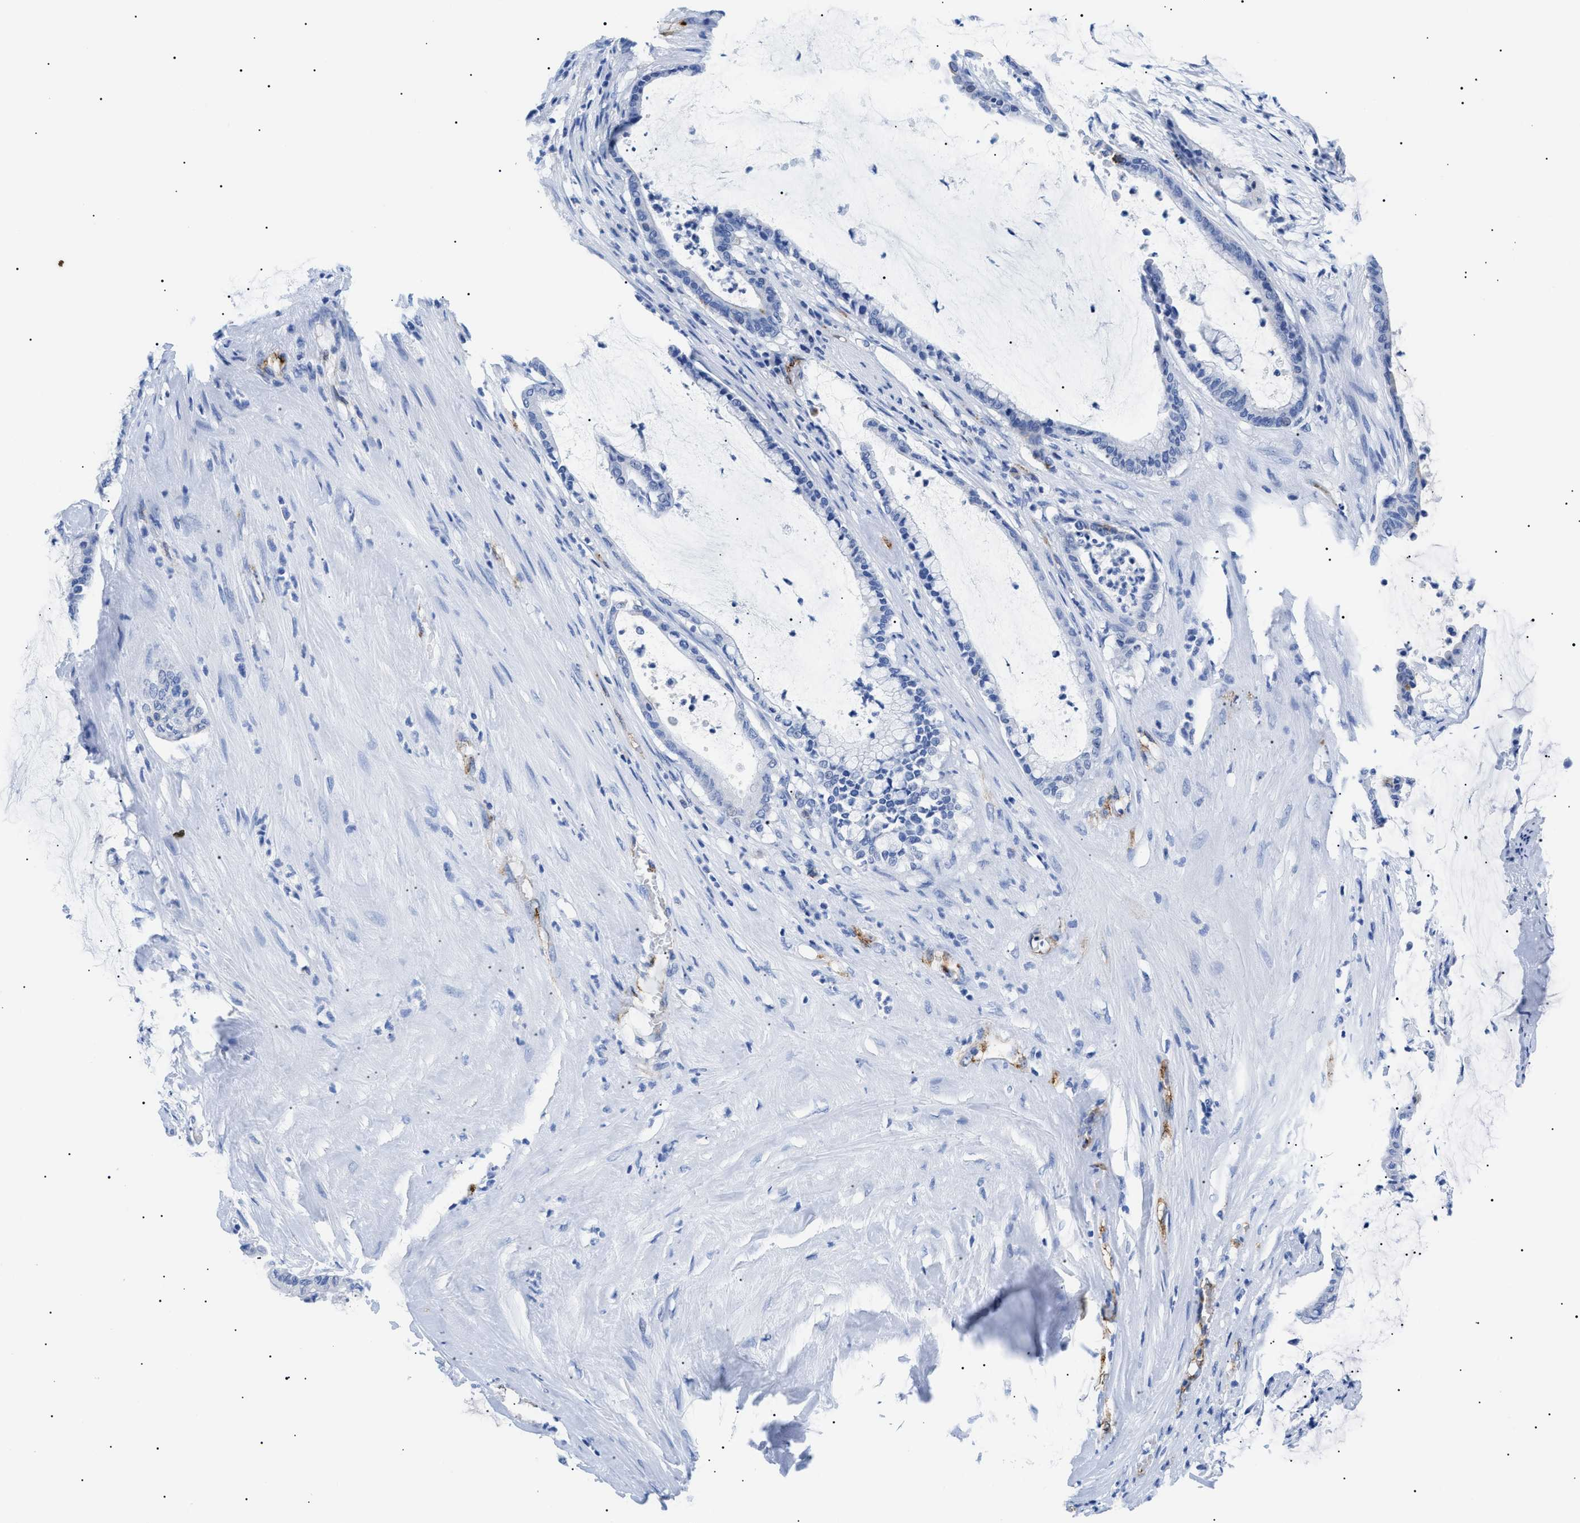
{"staining": {"intensity": "negative", "quantity": "none", "location": "none"}, "tissue": "pancreatic cancer", "cell_type": "Tumor cells", "image_type": "cancer", "snomed": [{"axis": "morphology", "description": "Adenocarcinoma, NOS"}, {"axis": "topography", "description": "Pancreas"}], "caption": "Tumor cells are negative for protein expression in human pancreatic adenocarcinoma. The staining was performed using DAB to visualize the protein expression in brown, while the nuclei were stained in blue with hematoxylin (Magnification: 20x).", "gene": "PODXL", "patient": {"sex": "male", "age": 41}}